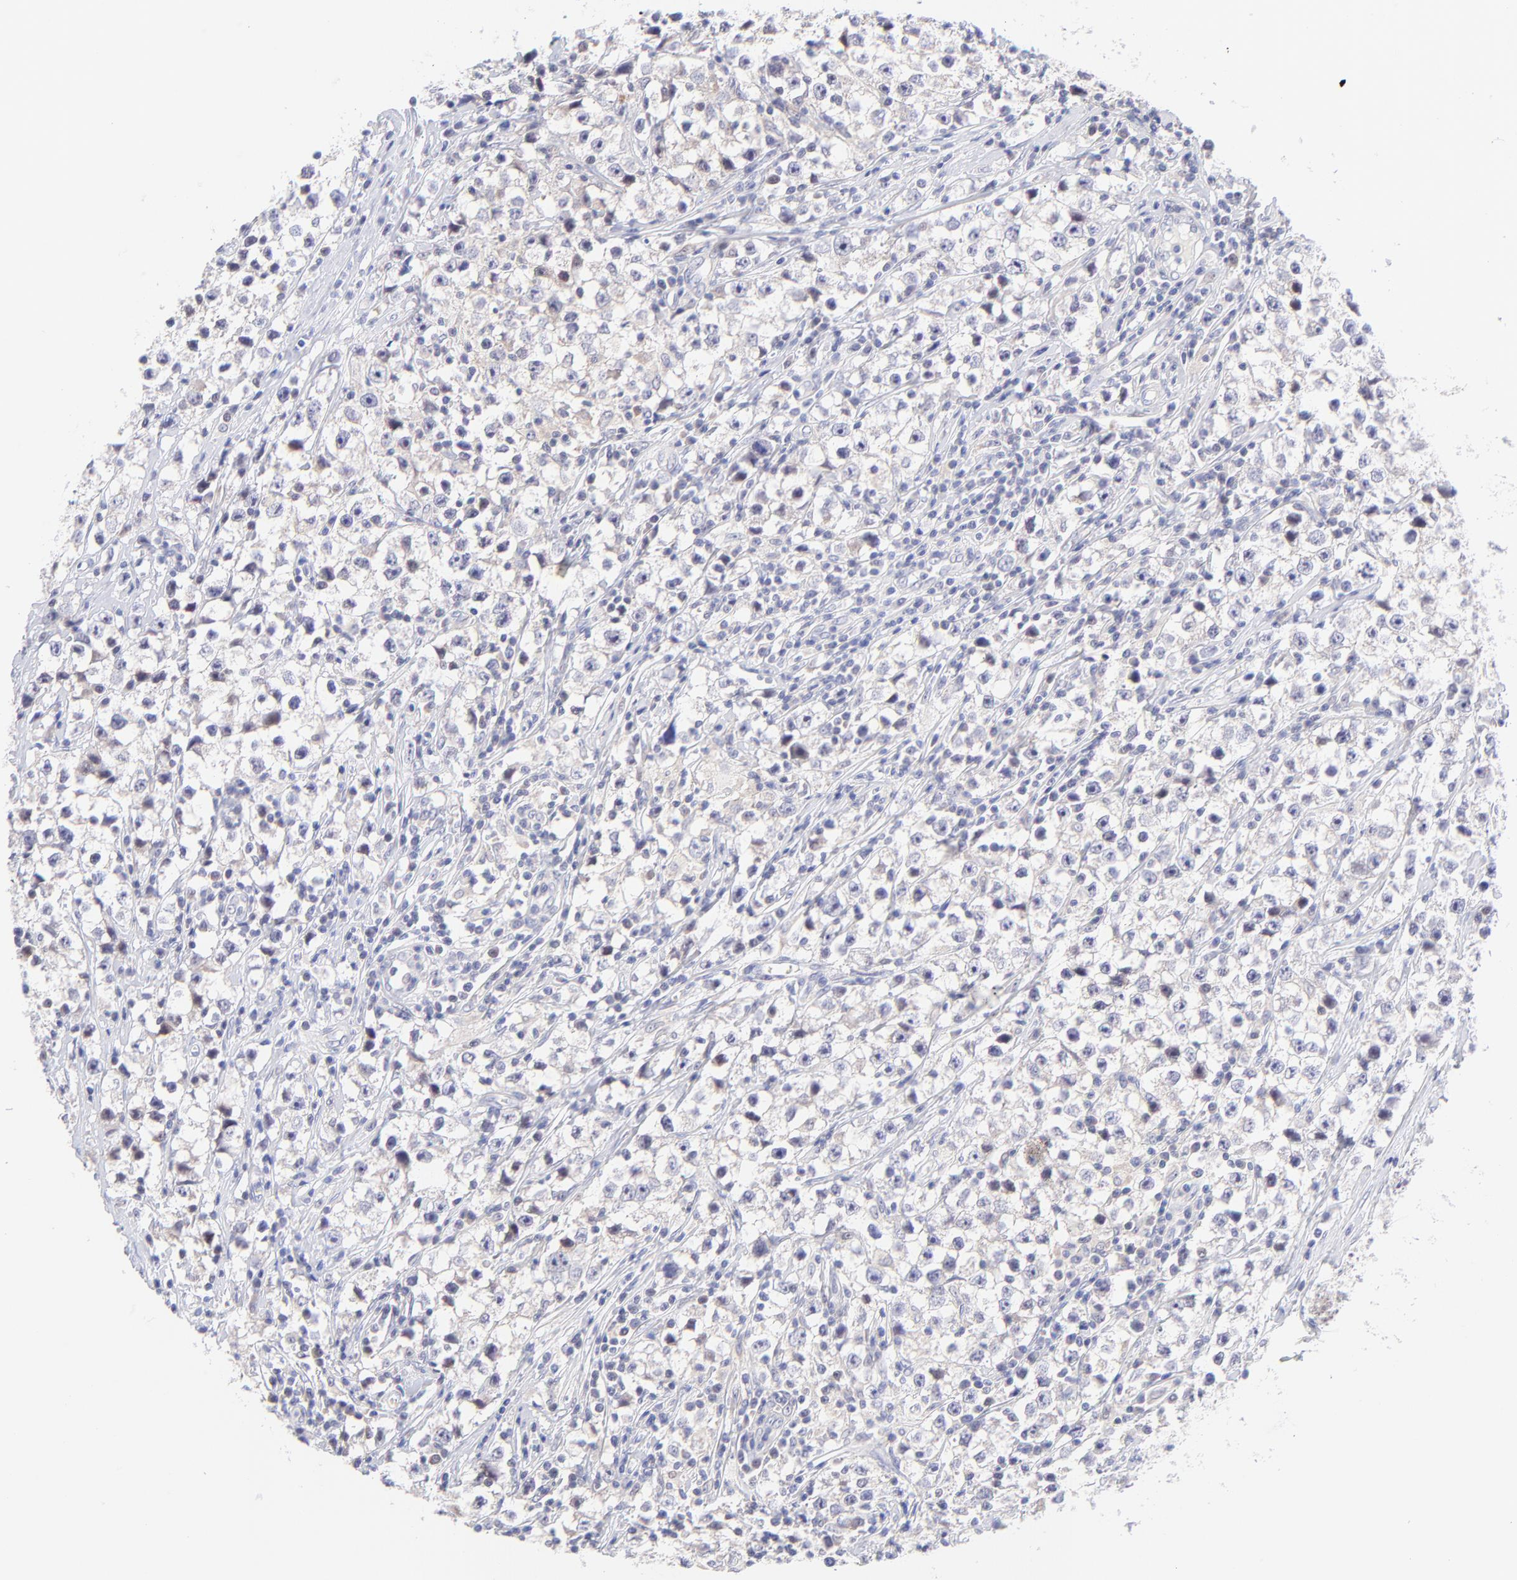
{"staining": {"intensity": "negative", "quantity": "none", "location": "none"}, "tissue": "testis cancer", "cell_type": "Tumor cells", "image_type": "cancer", "snomed": [{"axis": "morphology", "description": "Seminoma, NOS"}, {"axis": "topography", "description": "Testis"}], "caption": "Immunohistochemistry (IHC) image of human testis seminoma stained for a protein (brown), which displays no expression in tumor cells.", "gene": "PBDC1", "patient": {"sex": "male", "age": 35}}